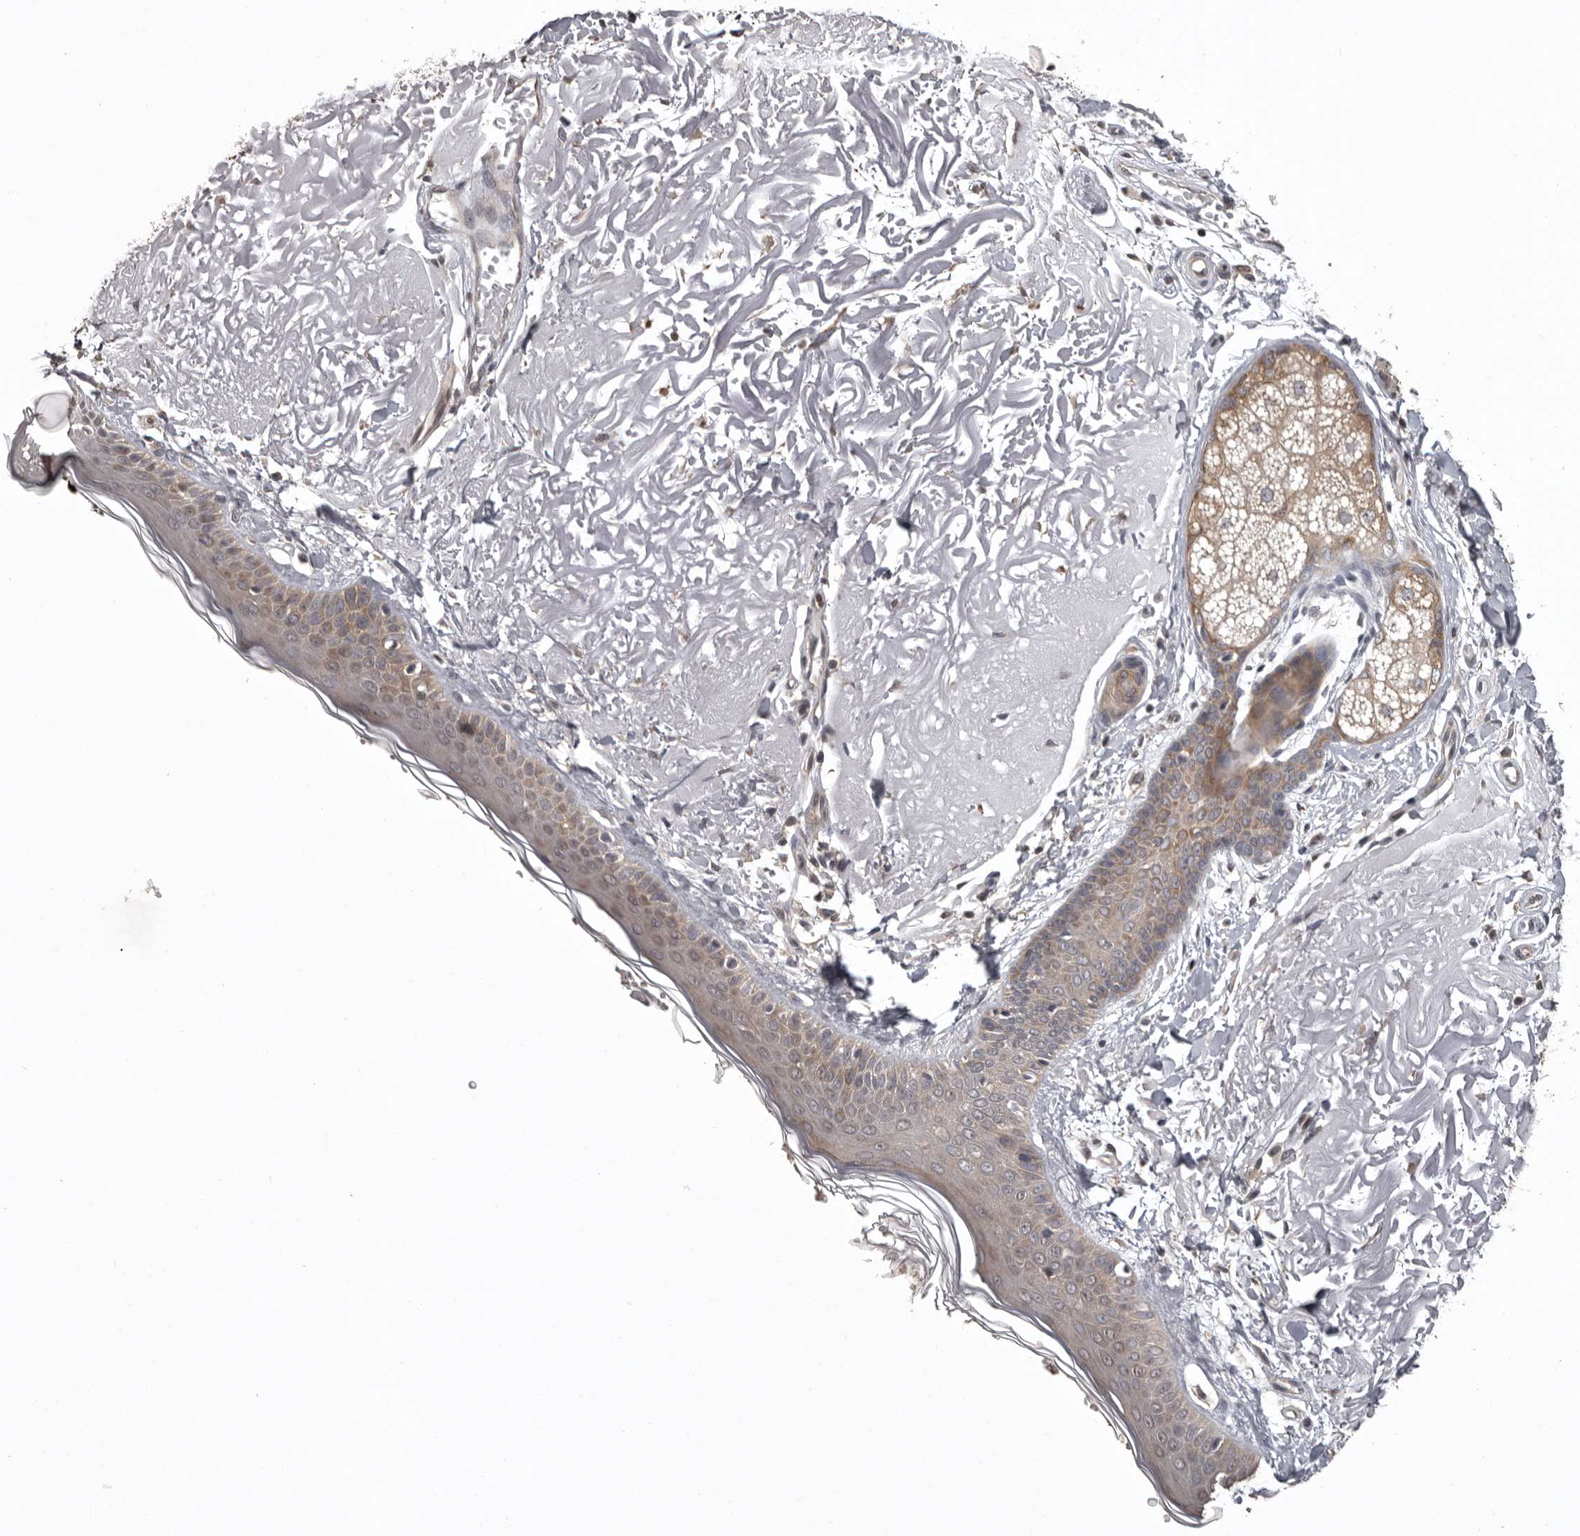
{"staining": {"intensity": "weak", "quantity": "<25%", "location": "cytoplasmic/membranous"}, "tissue": "skin", "cell_type": "Fibroblasts", "image_type": "normal", "snomed": [{"axis": "morphology", "description": "Normal tissue, NOS"}, {"axis": "topography", "description": "Skin"}, {"axis": "topography", "description": "Skeletal muscle"}], "caption": "This is an immunohistochemistry image of normal skin. There is no expression in fibroblasts.", "gene": "DARS1", "patient": {"sex": "male", "age": 83}}